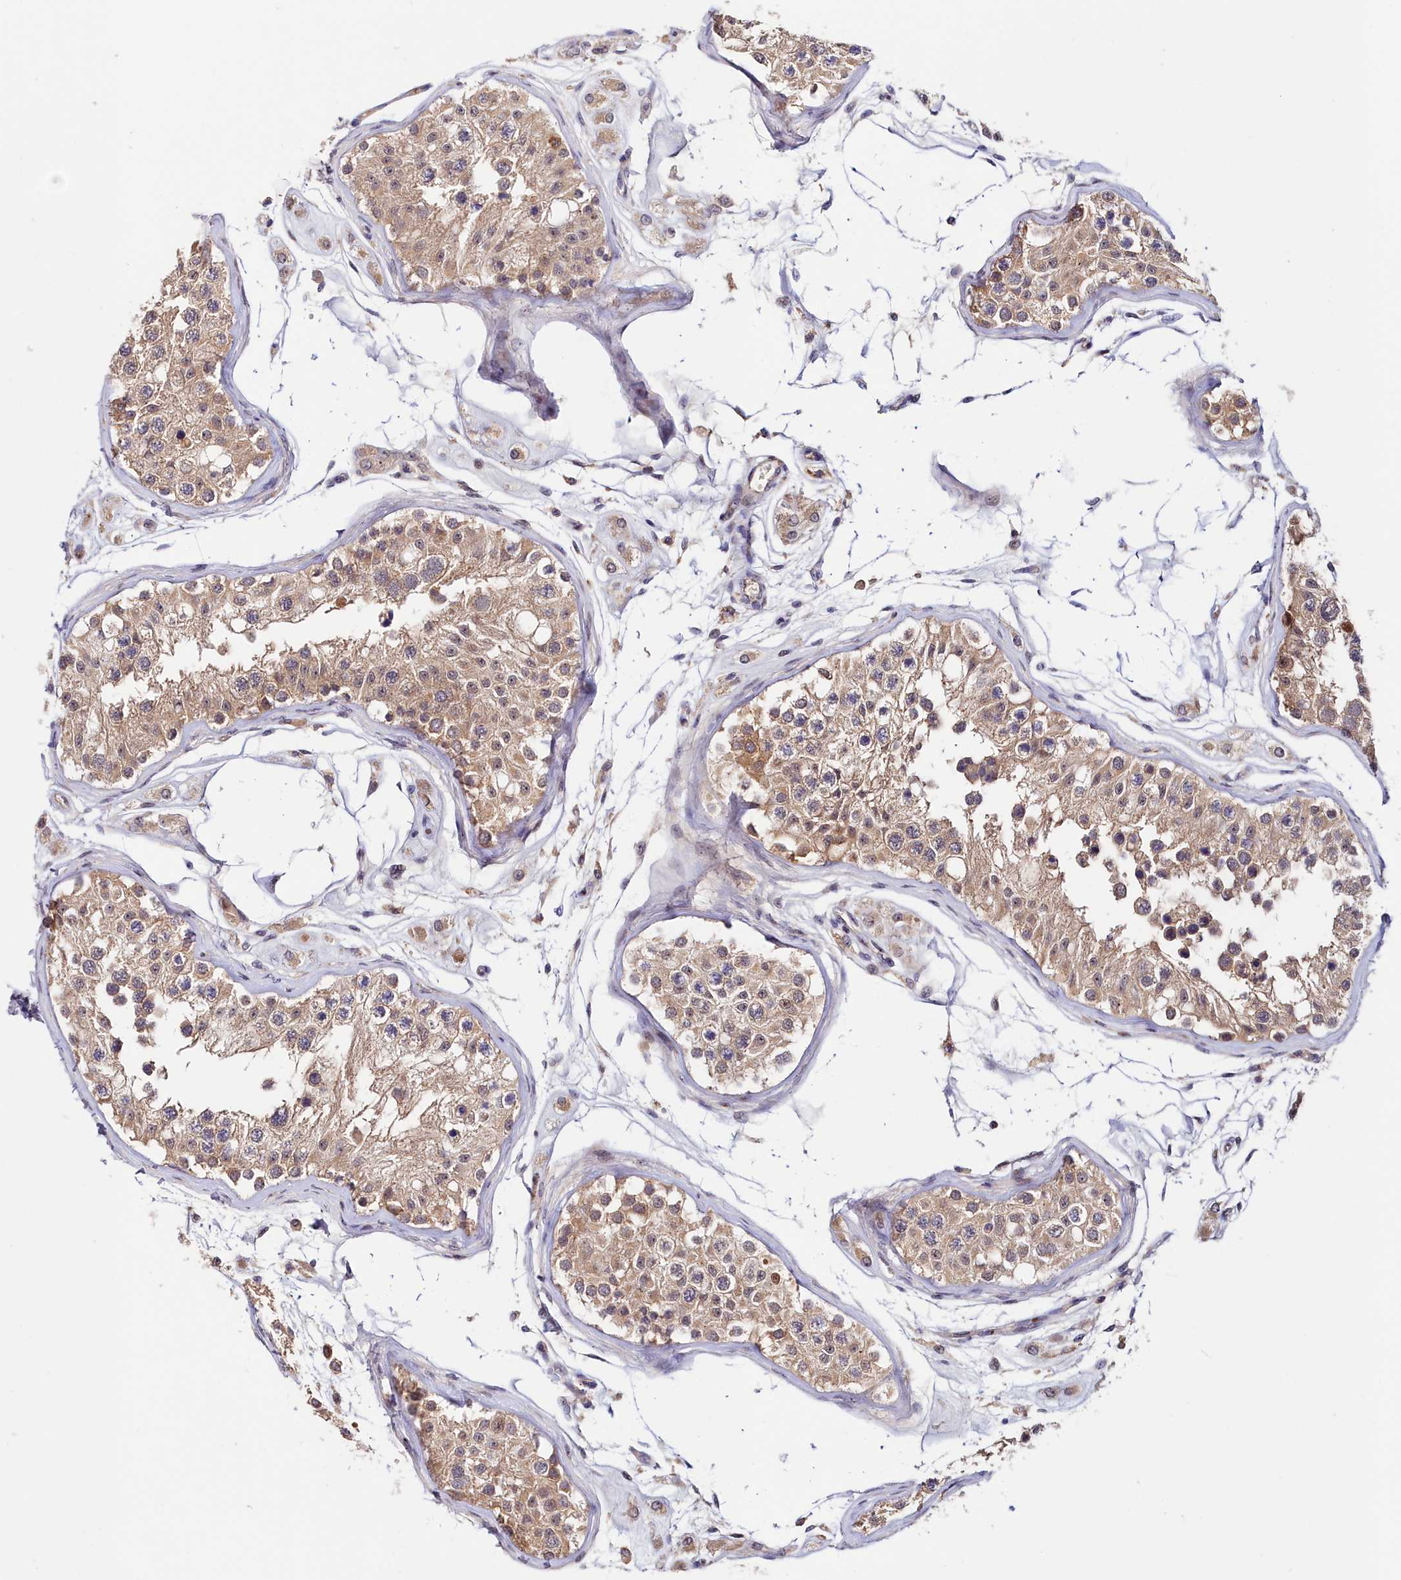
{"staining": {"intensity": "moderate", "quantity": ">75%", "location": "cytoplasmic/membranous,nuclear"}, "tissue": "testis", "cell_type": "Cells in seminiferous ducts", "image_type": "normal", "snomed": [{"axis": "morphology", "description": "Normal tissue, NOS"}, {"axis": "morphology", "description": "Adenocarcinoma, metastatic, NOS"}, {"axis": "topography", "description": "Testis"}], "caption": "Immunohistochemical staining of unremarkable human testis reveals moderate cytoplasmic/membranous,nuclear protein expression in approximately >75% of cells in seminiferous ducts.", "gene": "NEURL4", "patient": {"sex": "male", "age": 26}}